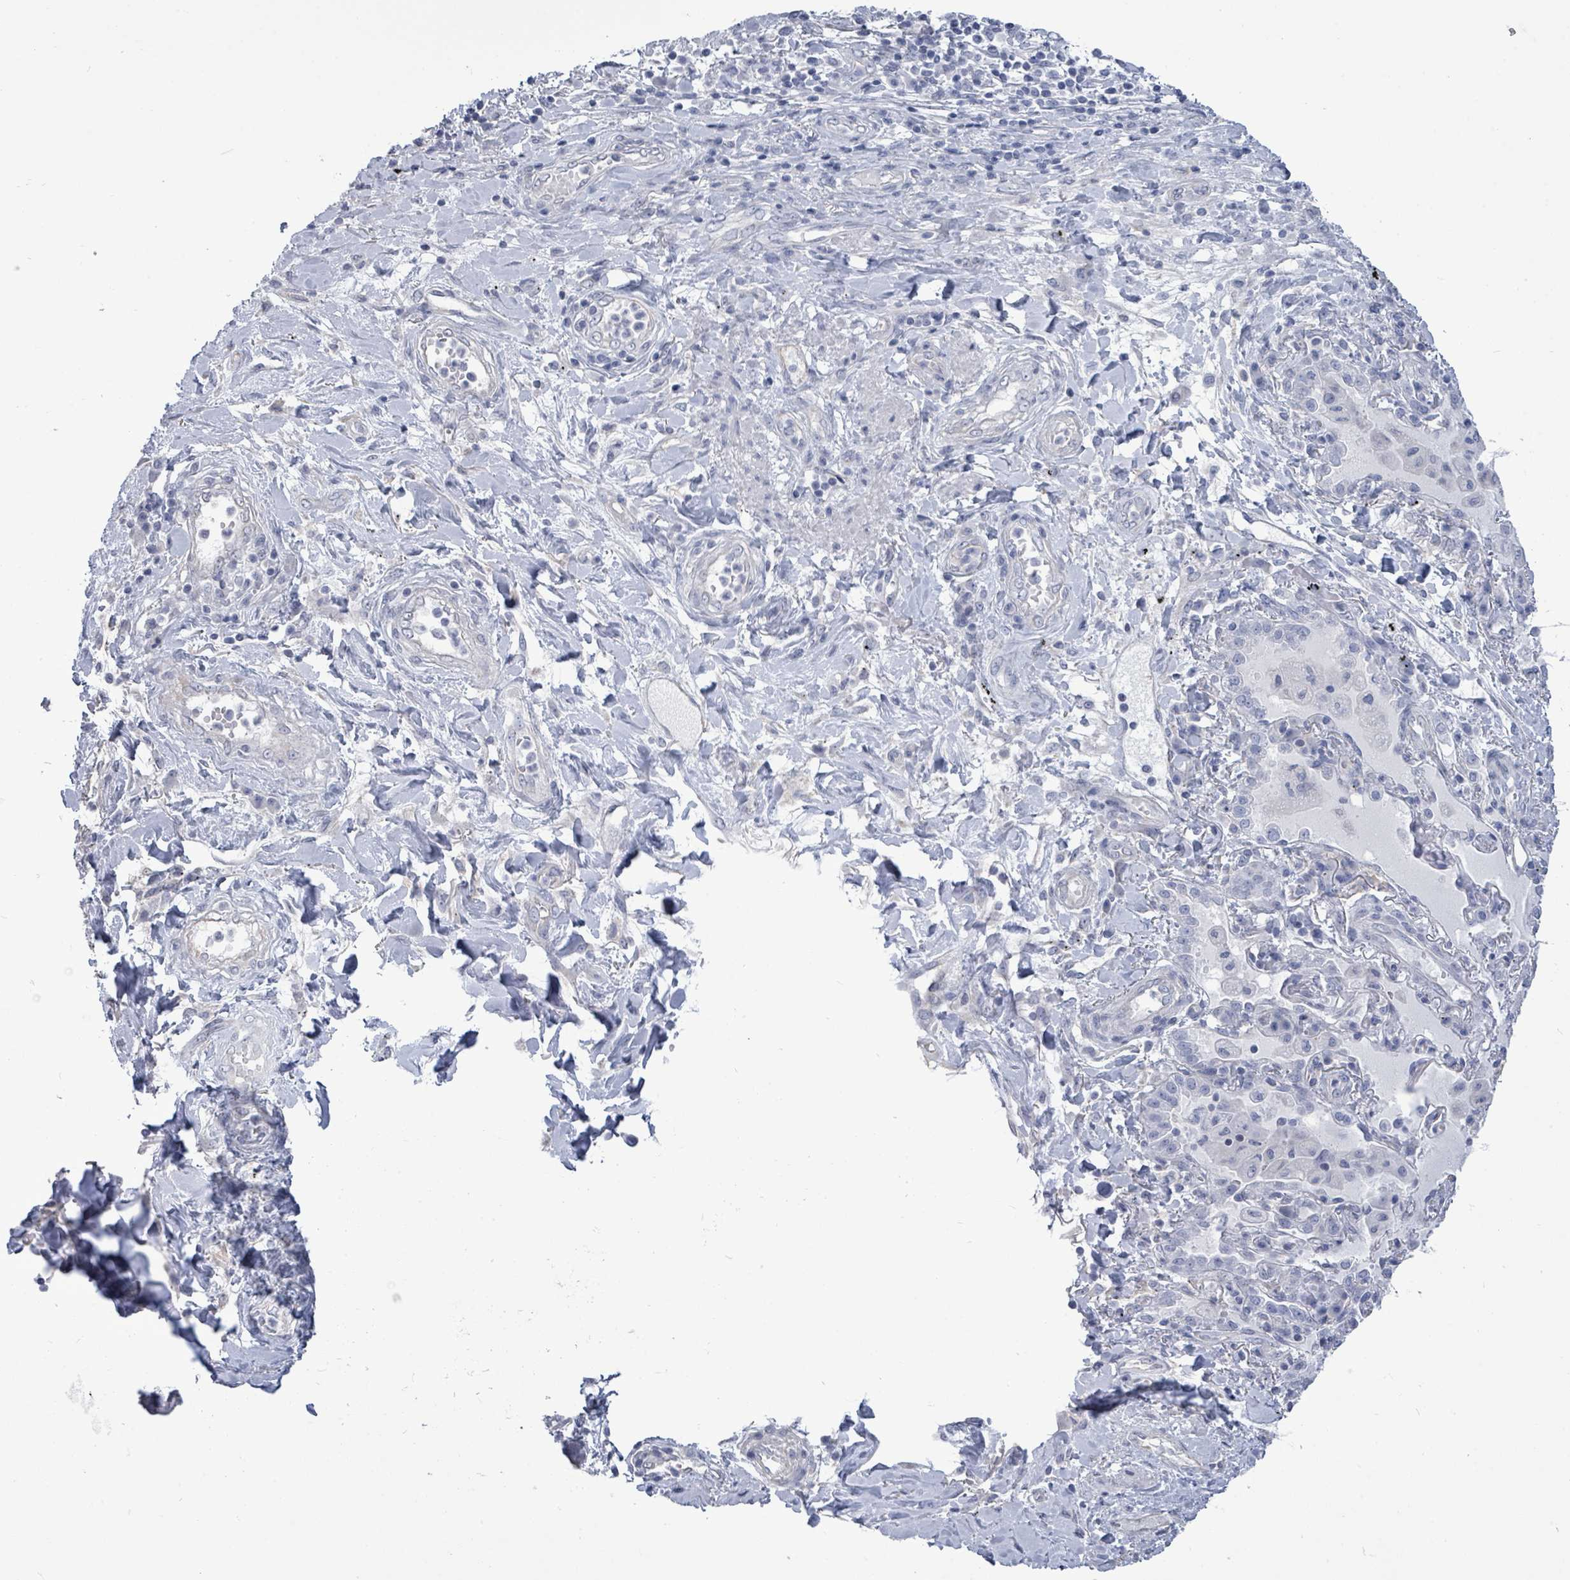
{"staining": {"intensity": "negative", "quantity": "none", "location": "none"}, "tissue": "lung cancer", "cell_type": "Tumor cells", "image_type": "cancer", "snomed": [{"axis": "morphology", "description": "Squamous cell carcinoma, NOS"}, {"axis": "topography", "description": "Lung"}], "caption": "This is a histopathology image of immunohistochemistry staining of lung cancer, which shows no positivity in tumor cells.", "gene": "CT45A5", "patient": {"sex": "female", "age": 70}}